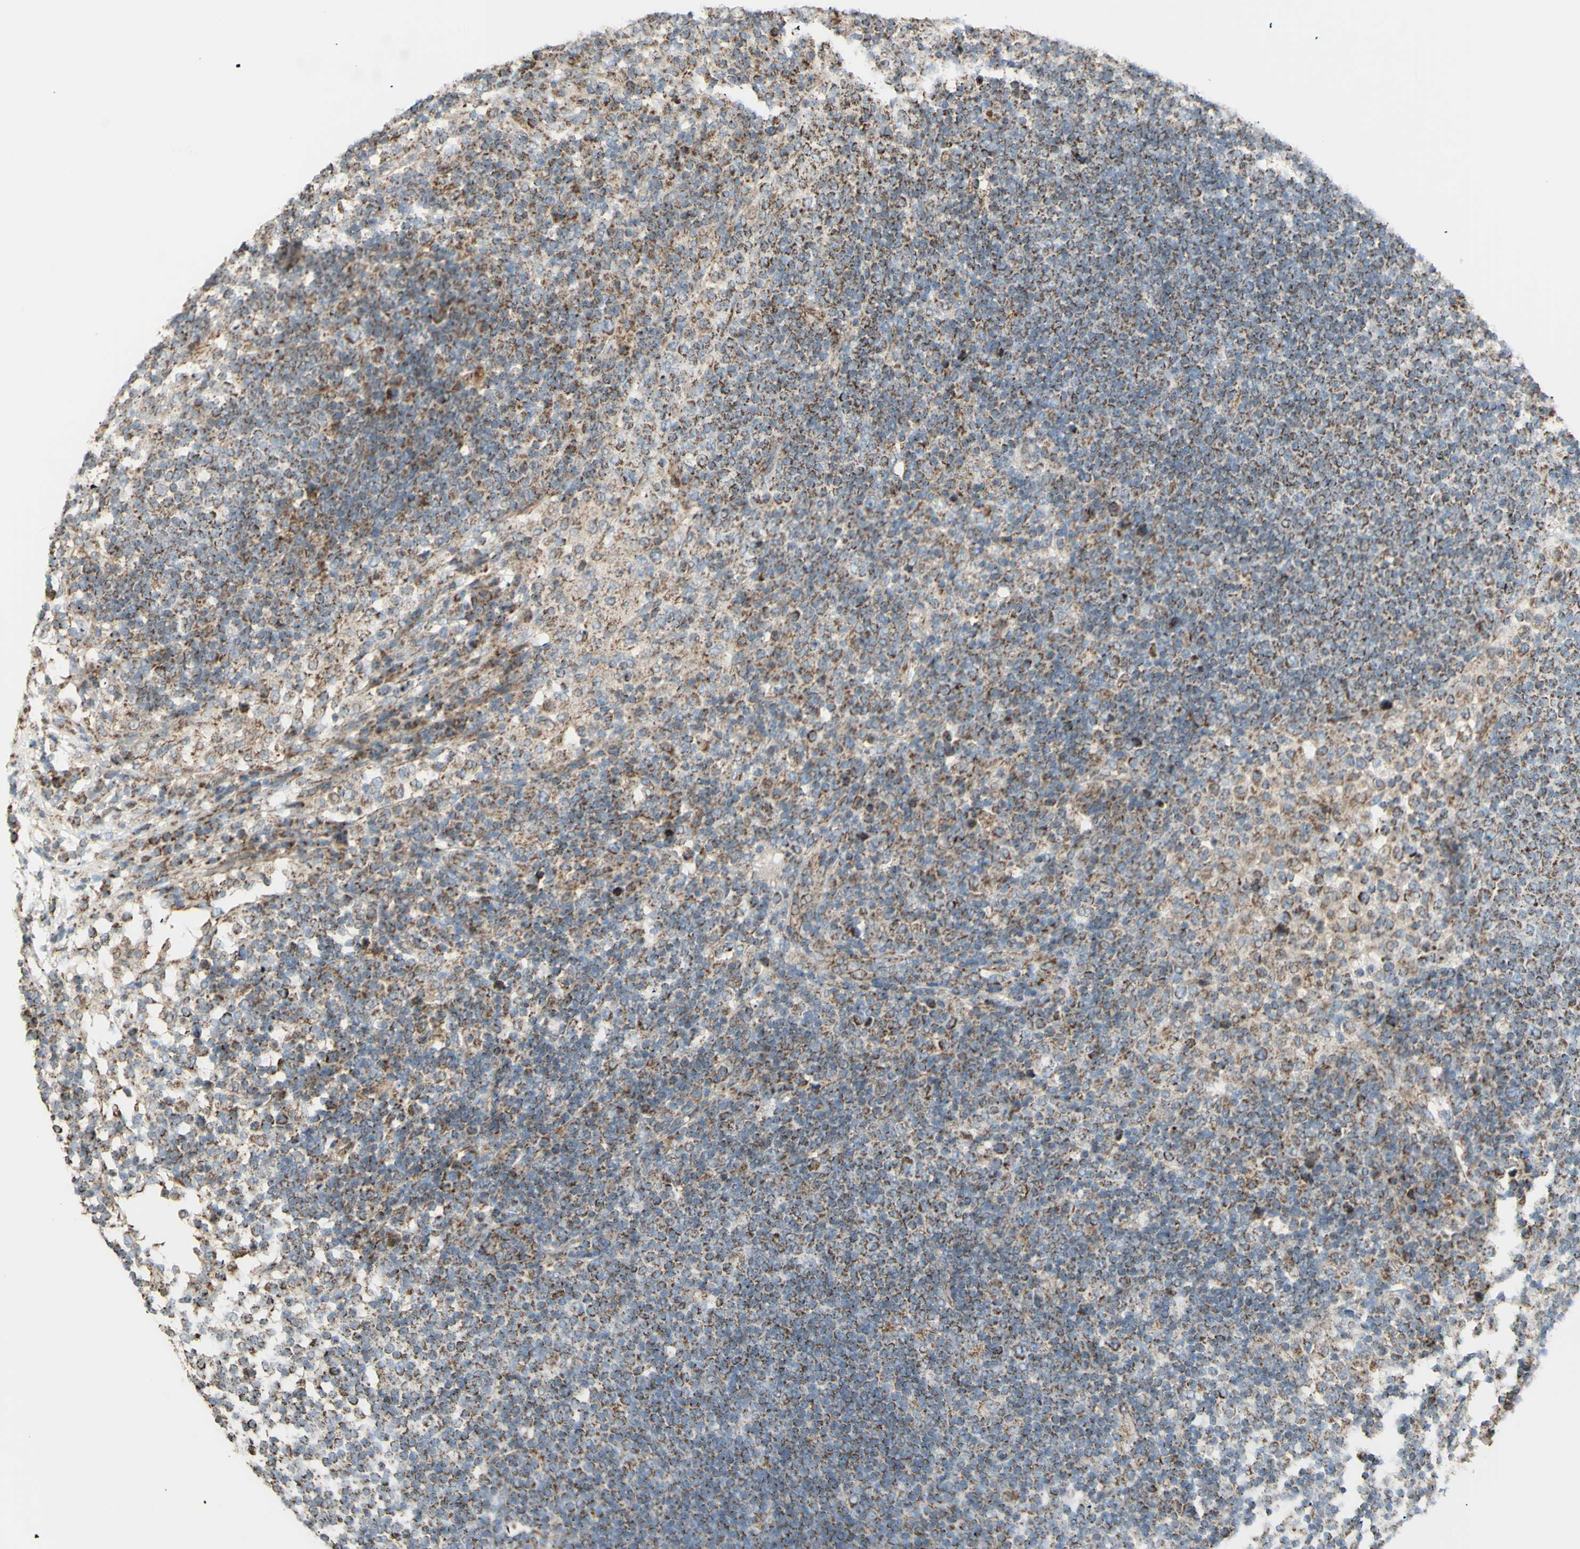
{"staining": {"intensity": "strong", "quantity": "25%-75%", "location": "cytoplasmic/membranous"}, "tissue": "lymph node", "cell_type": "Germinal center cells", "image_type": "normal", "snomed": [{"axis": "morphology", "description": "Normal tissue, NOS"}, {"axis": "topography", "description": "Lymph node"}], "caption": "Human lymph node stained with a brown dye displays strong cytoplasmic/membranous positive positivity in approximately 25%-75% of germinal center cells.", "gene": "LETM1", "patient": {"sex": "female", "age": 53}}